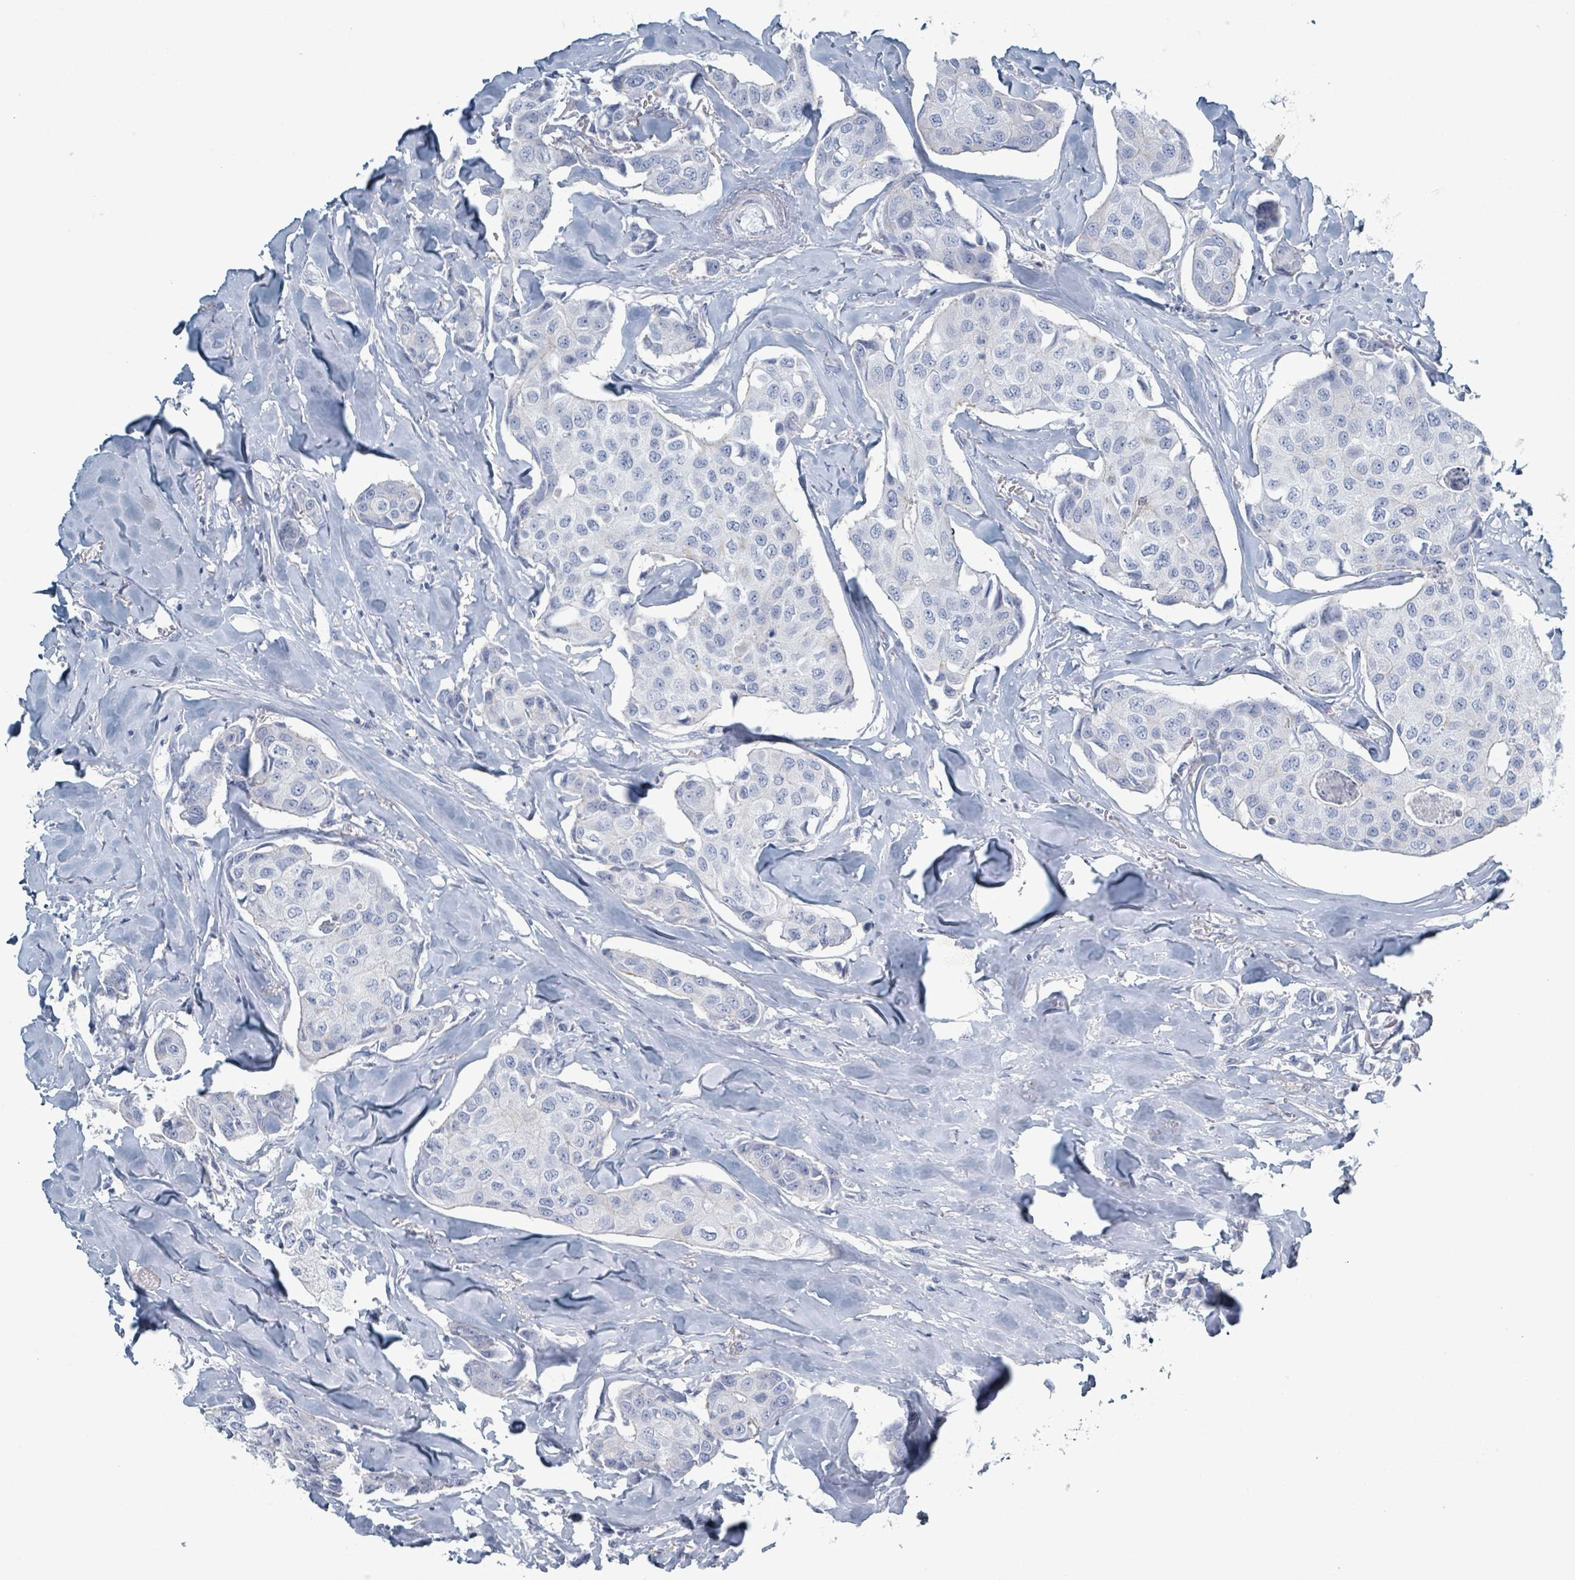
{"staining": {"intensity": "negative", "quantity": "none", "location": "none"}, "tissue": "breast cancer", "cell_type": "Tumor cells", "image_type": "cancer", "snomed": [{"axis": "morphology", "description": "Duct carcinoma"}, {"axis": "topography", "description": "Breast"}], "caption": "Immunohistochemistry of breast invasive ductal carcinoma displays no positivity in tumor cells.", "gene": "HEATR5A", "patient": {"sex": "female", "age": 80}}